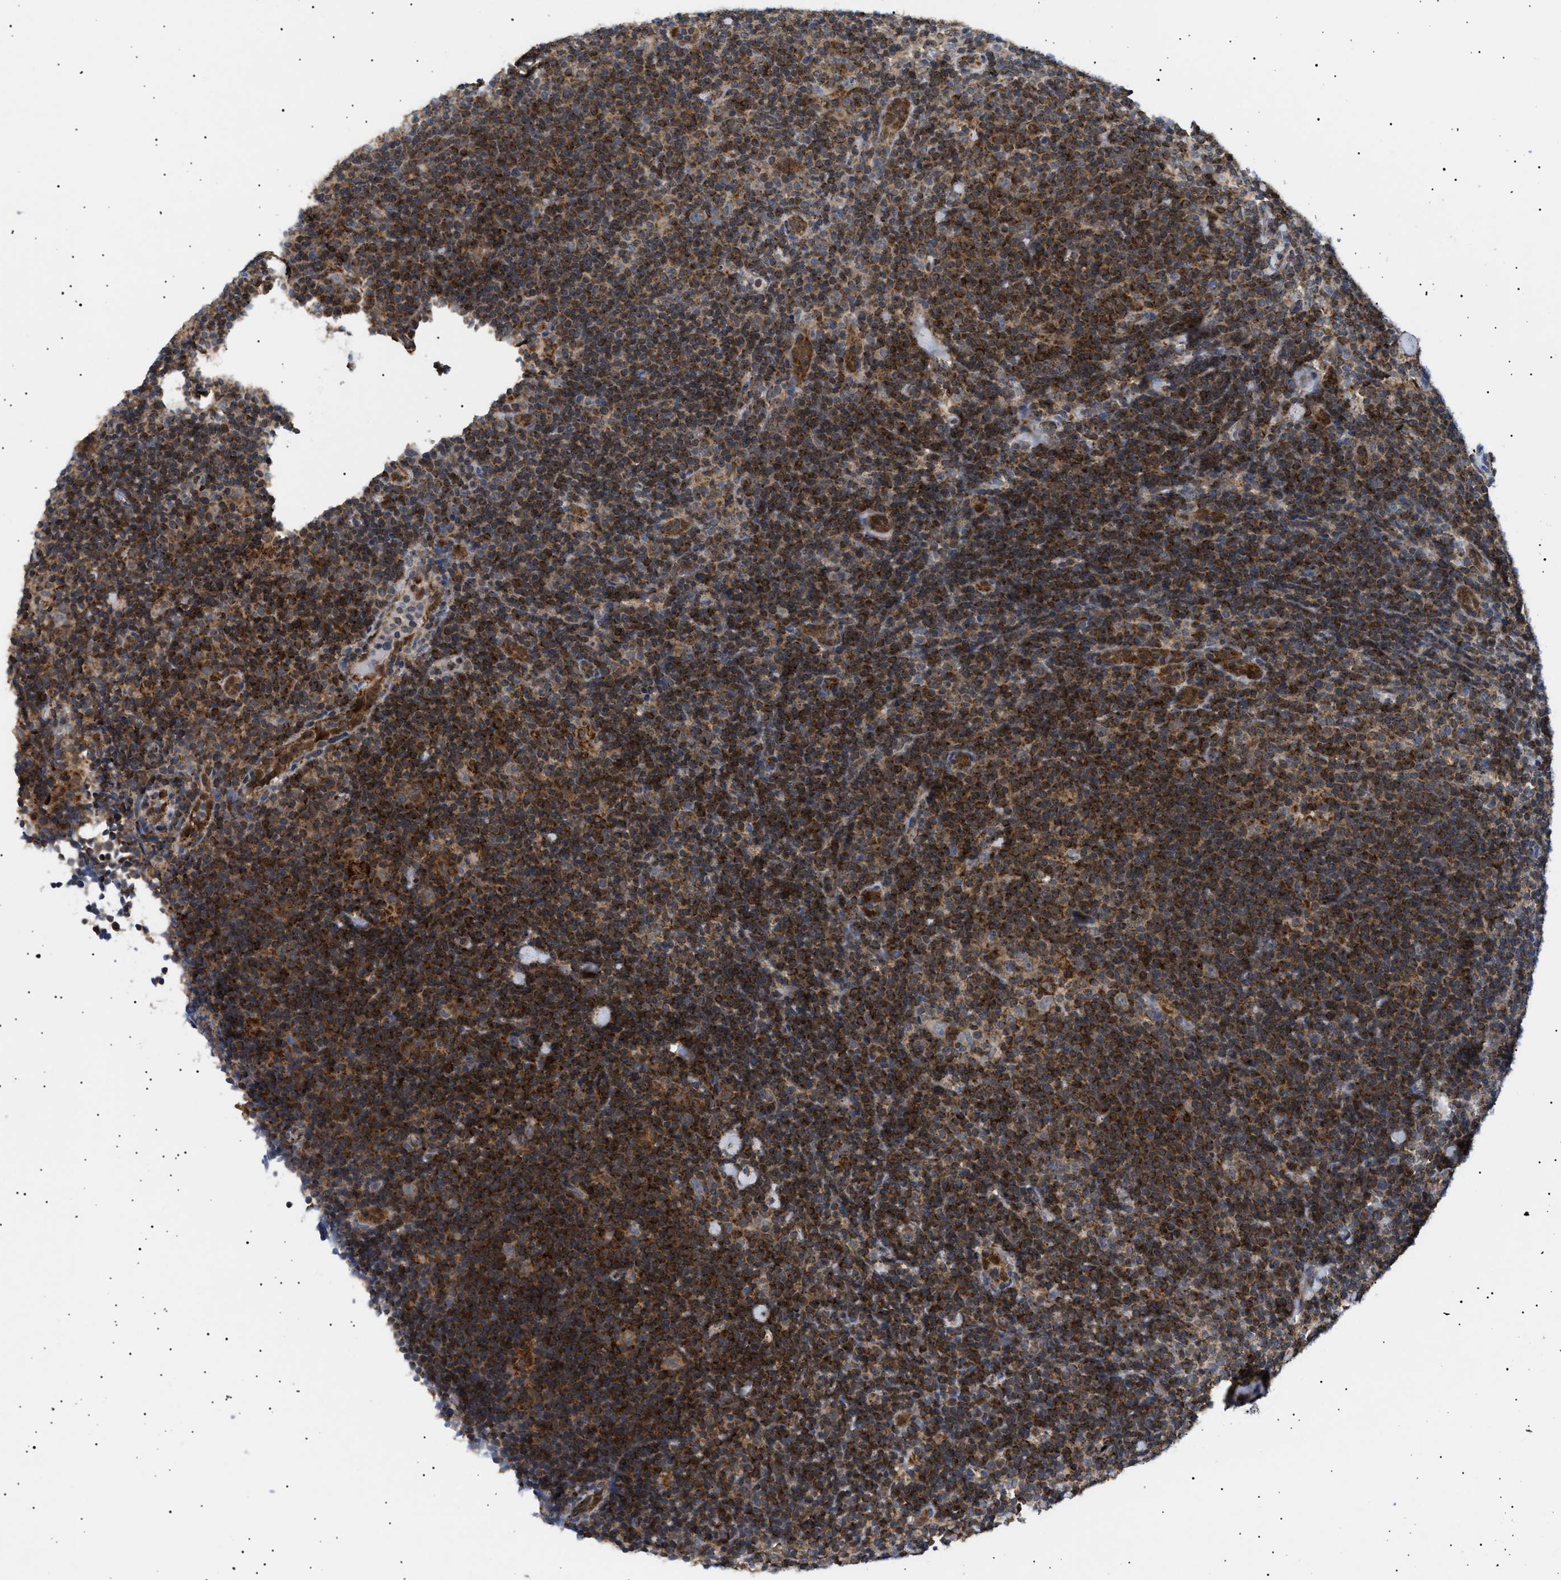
{"staining": {"intensity": "weak", "quantity": ">75%", "location": "cytoplasmic/membranous"}, "tissue": "lymphoma", "cell_type": "Tumor cells", "image_type": "cancer", "snomed": [{"axis": "morphology", "description": "Hodgkin's disease, NOS"}, {"axis": "topography", "description": "Lymph node"}], "caption": "Hodgkin's disease was stained to show a protein in brown. There is low levels of weak cytoplasmic/membranous expression in approximately >75% of tumor cells.", "gene": "SIRT5", "patient": {"sex": "female", "age": 57}}